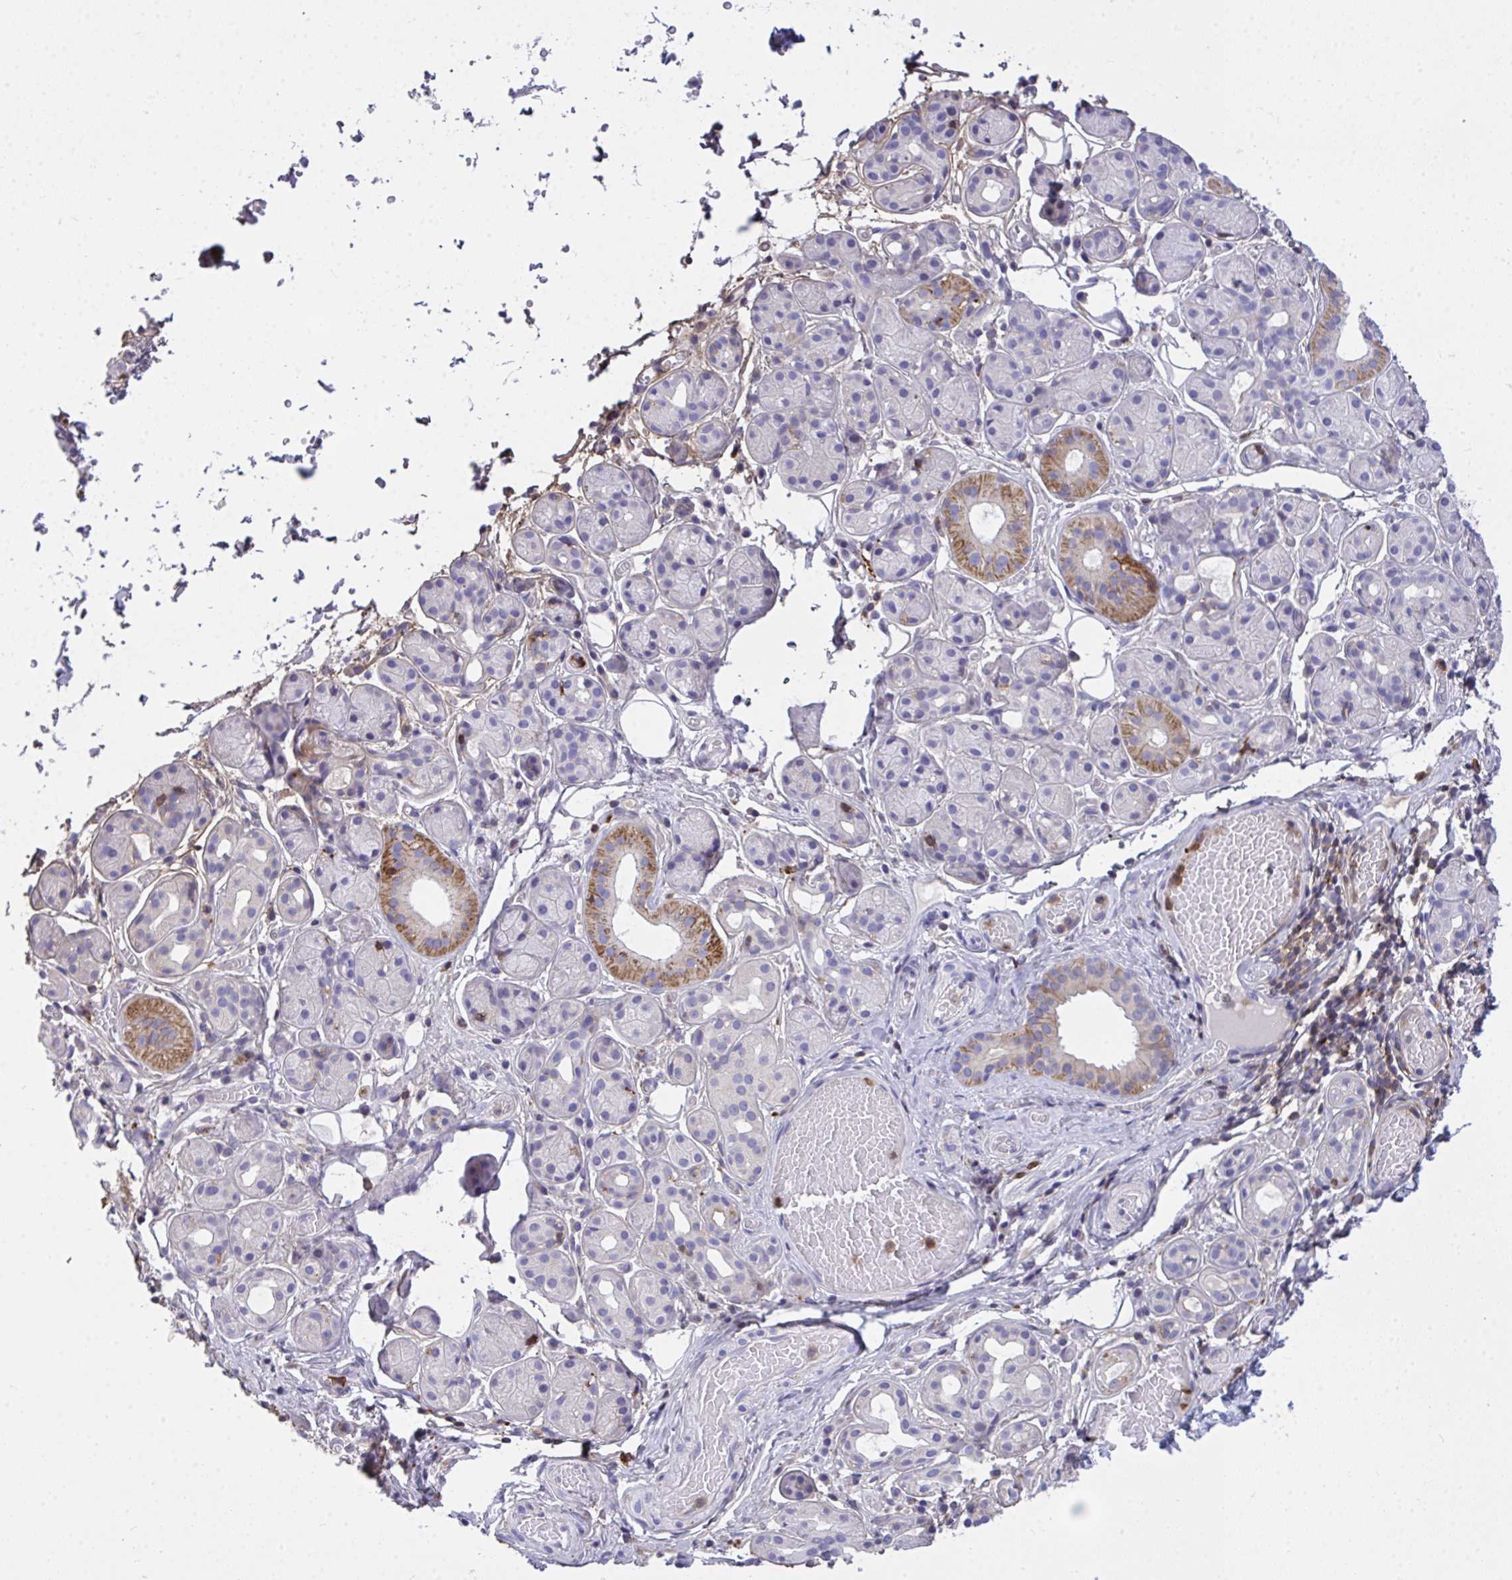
{"staining": {"intensity": "moderate", "quantity": "<25%", "location": "cytoplasmic/membranous"}, "tissue": "salivary gland", "cell_type": "Glandular cells", "image_type": "normal", "snomed": [{"axis": "morphology", "description": "Normal tissue, NOS"}, {"axis": "topography", "description": "Salivary gland"}, {"axis": "topography", "description": "Peripheral nerve tissue"}], "caption": "A histopathology image of human salivary gland stained for a protein shows moderate cytoplasmic/membranous brown staining in glandular cells.", "gene": "AP5M1", "patient": {"sex": "male", "age": 71}}